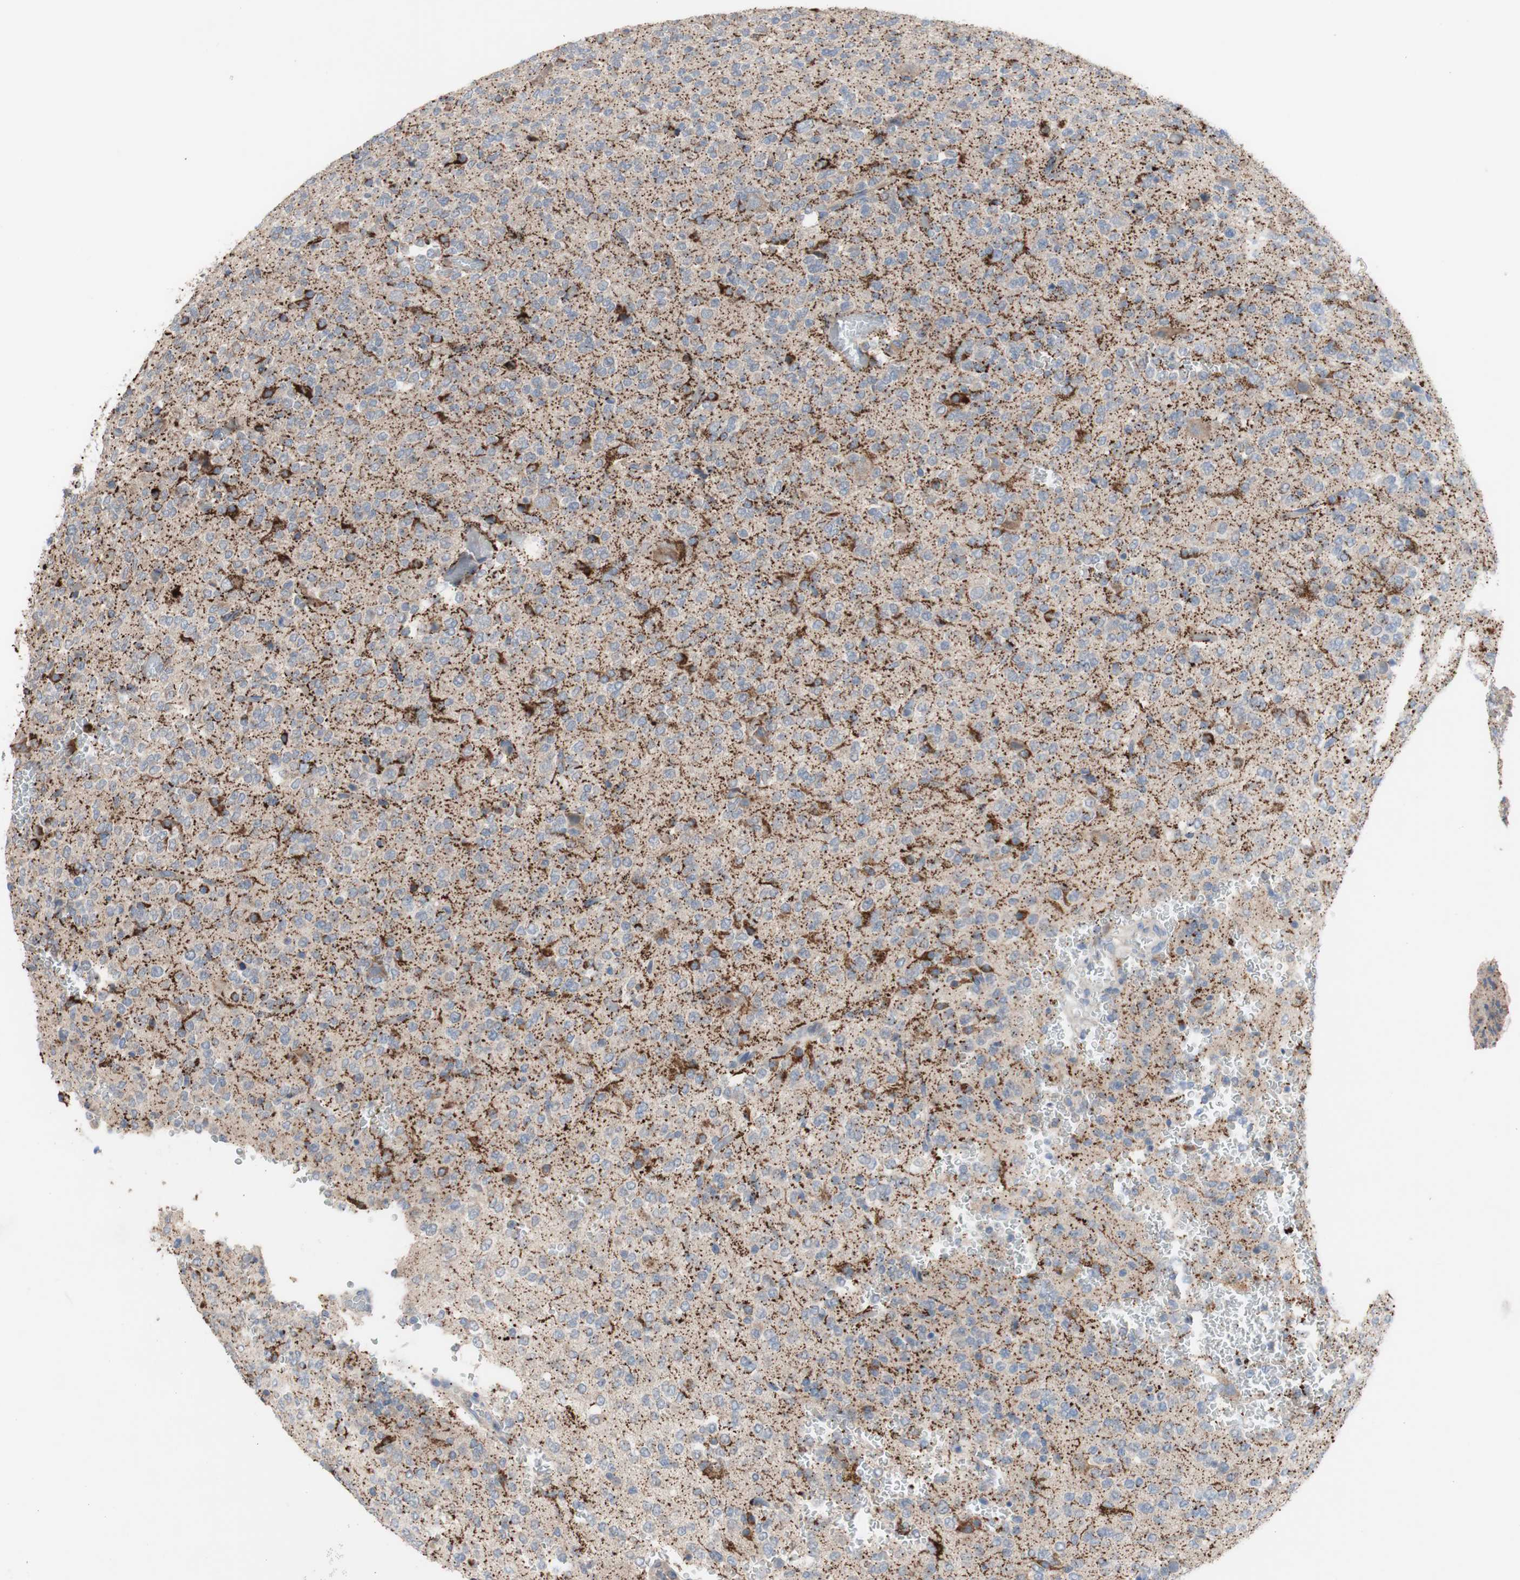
{"staining": {"intensity": "negative", "quantity": "none", "location": "none"}, "tissue": "glioma", "cell_type": "Tumor cells", "image_type": "cancer", "snomed": [{"axis": "morphology", "description": "Glioma, malignant, Low grade"}, {"axis": "topography", "description": "Brain"}], "caption": "Tumor cells are negative for protein expression in human glioma.", "gene": "TTC14", "patient": {"sex": "male", "age": 38}}